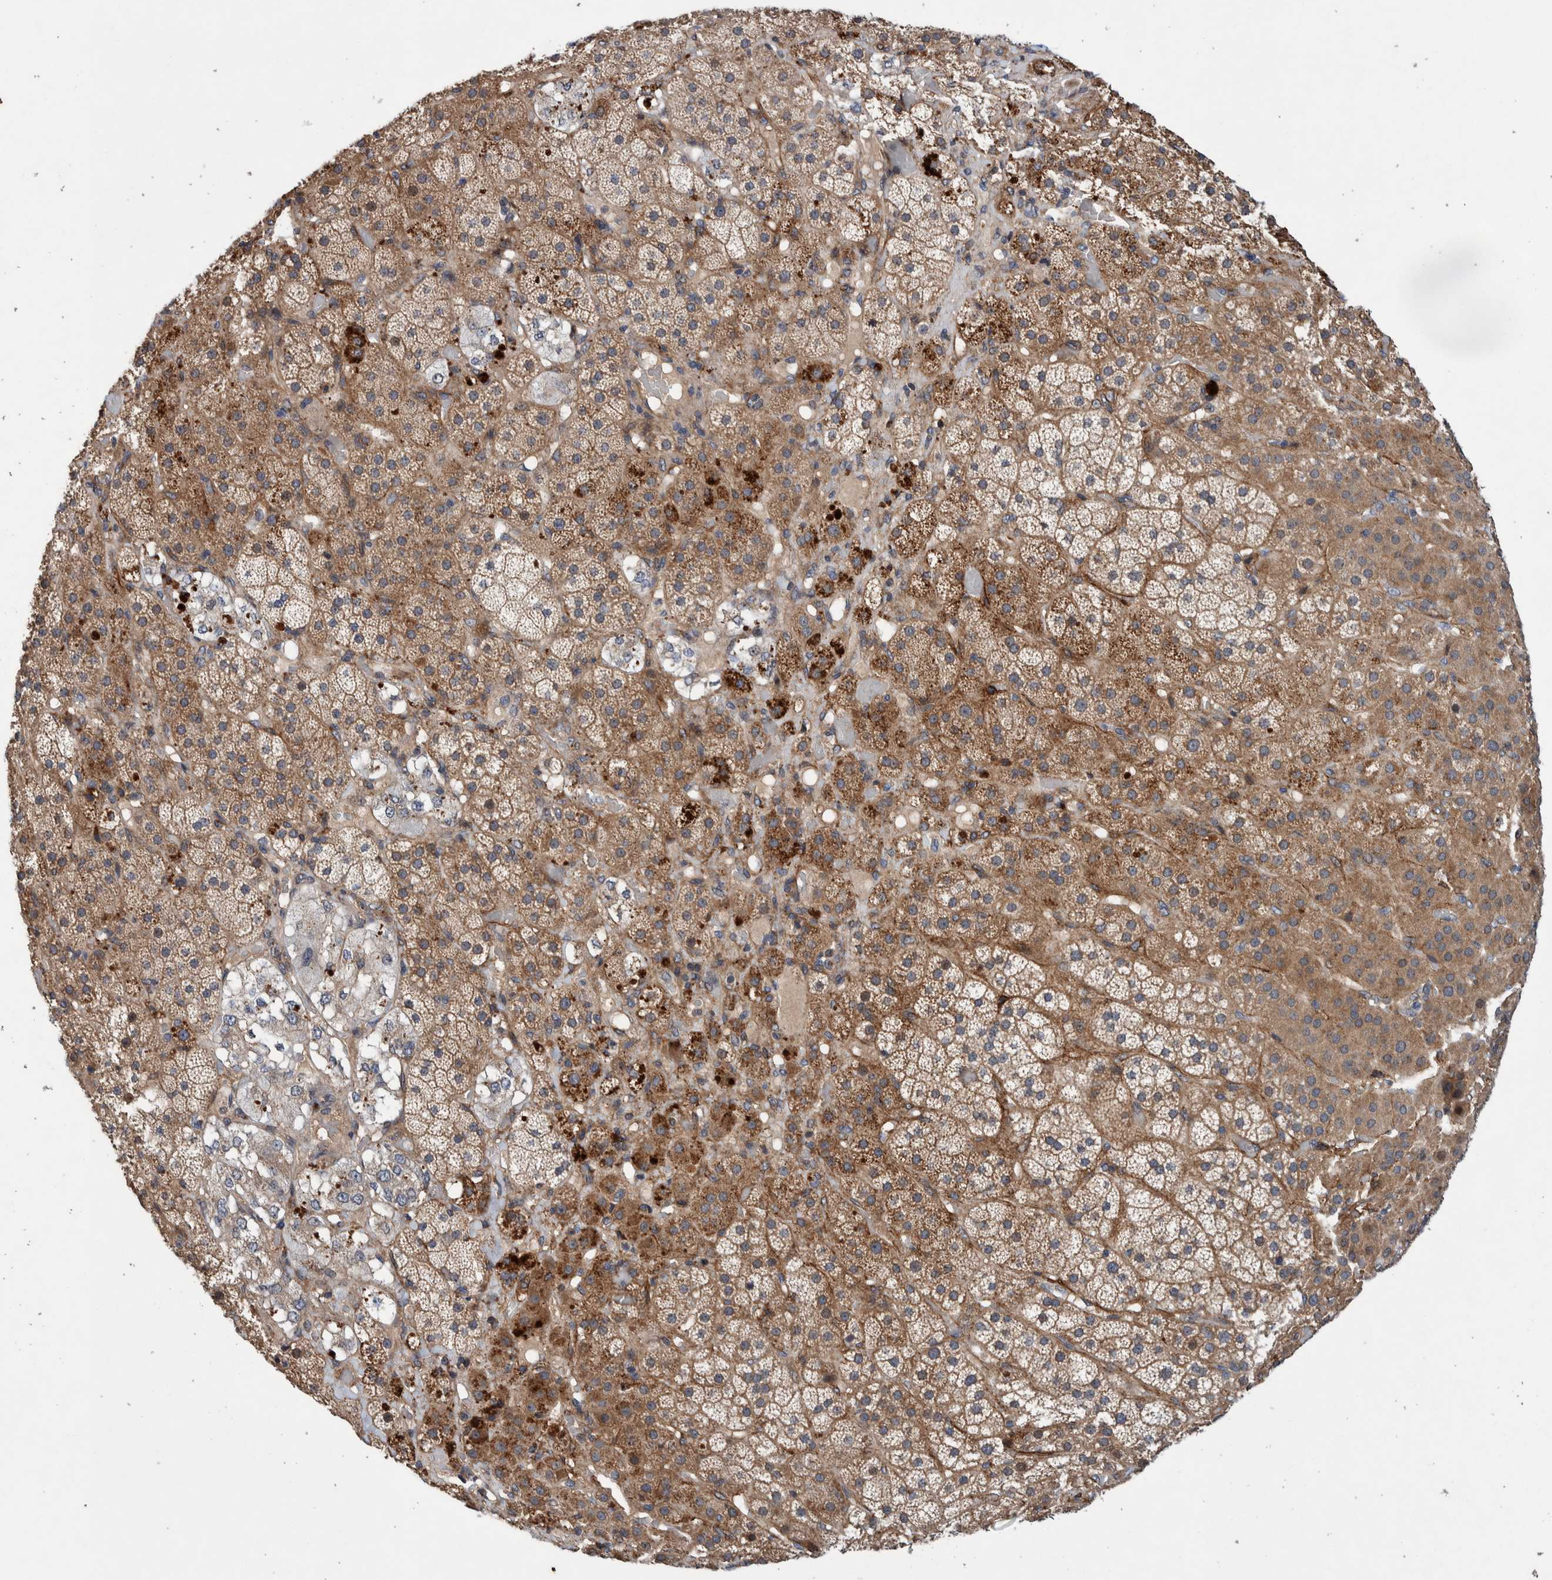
{"staining": {"intensity": "moderate", "quantity": ">75%", "location": "cytoplasmic/membranous"}, "tissue": "adrenal gland", "cell_type": "Glandular cells", "image_type": "normal", "snomed": [{"axis": "morphology", "description": "Normal tissue, NOS"}, {"axis": "topography", "description": "Adrenal gland"}], "caption": "The image shows a brown stain indicating the presence of a protein in the cytoplasmic/membranous of glandular cells in adrenal gland. The staining was performed using DAB, with brown indicating positive protein expression. Nuclei are stained blue with hematoxylin.", "gene": "PIK3R6", "patient": {"sex": "male", "age": 57}}